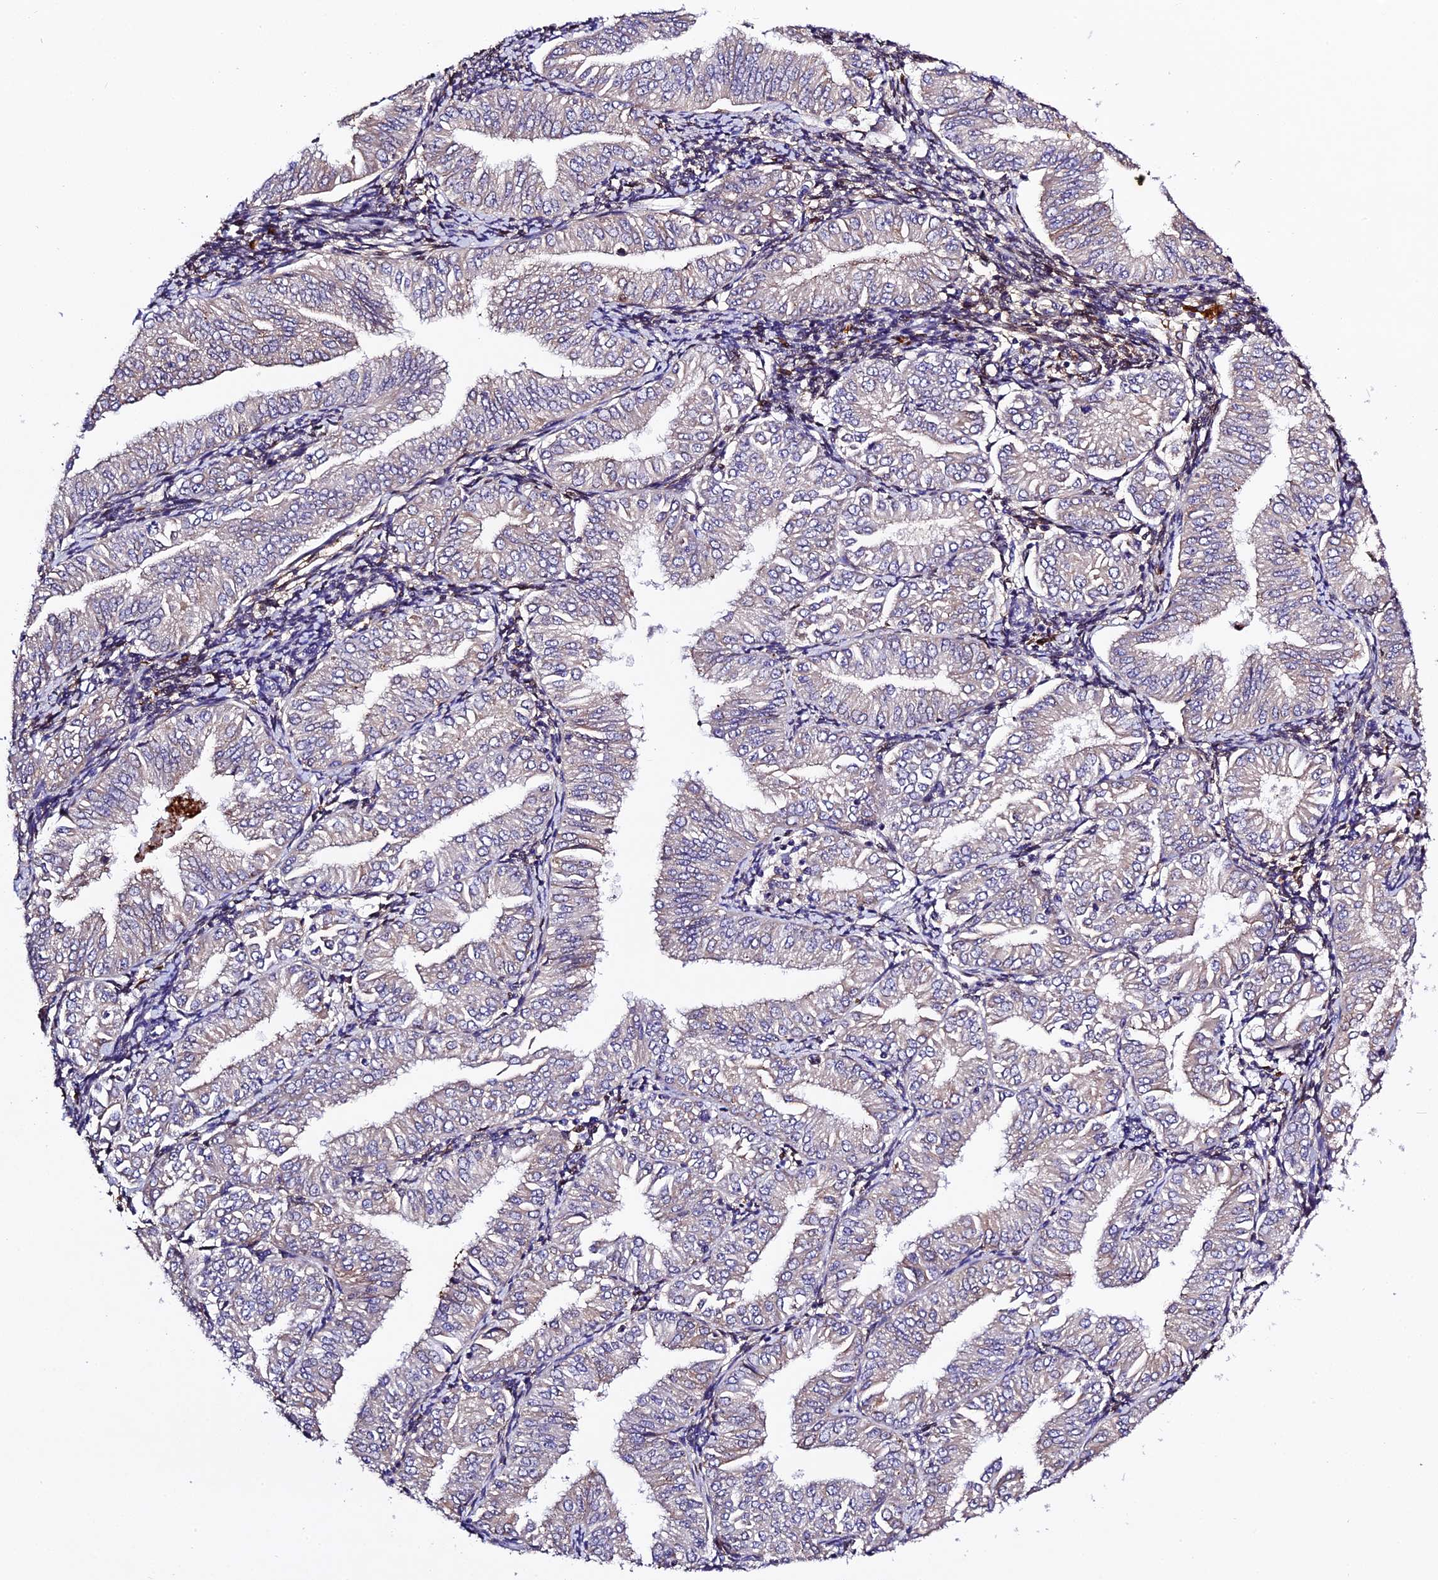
{"staining": {"intensity": "negative", "quantity": "none", "location": "none"}, "tissue": "endometrial cancer", "cell_type": "Tumor cells", "image_type": "cancer", "snomed": [{"axis": "morphology", "description": "Normal tissue, NOS"}, {"axis": "morphology", "description": "Adenocarcinoma, NOS"}, {"axis": "topography", "description": "Endometrium"}], "caption": "Micrograph shows no protein expression in tumor cells of endometrial adenocarcinoma tissue.", "gene": "CILP2", "patient": {"sex": "female", "age": 53}}